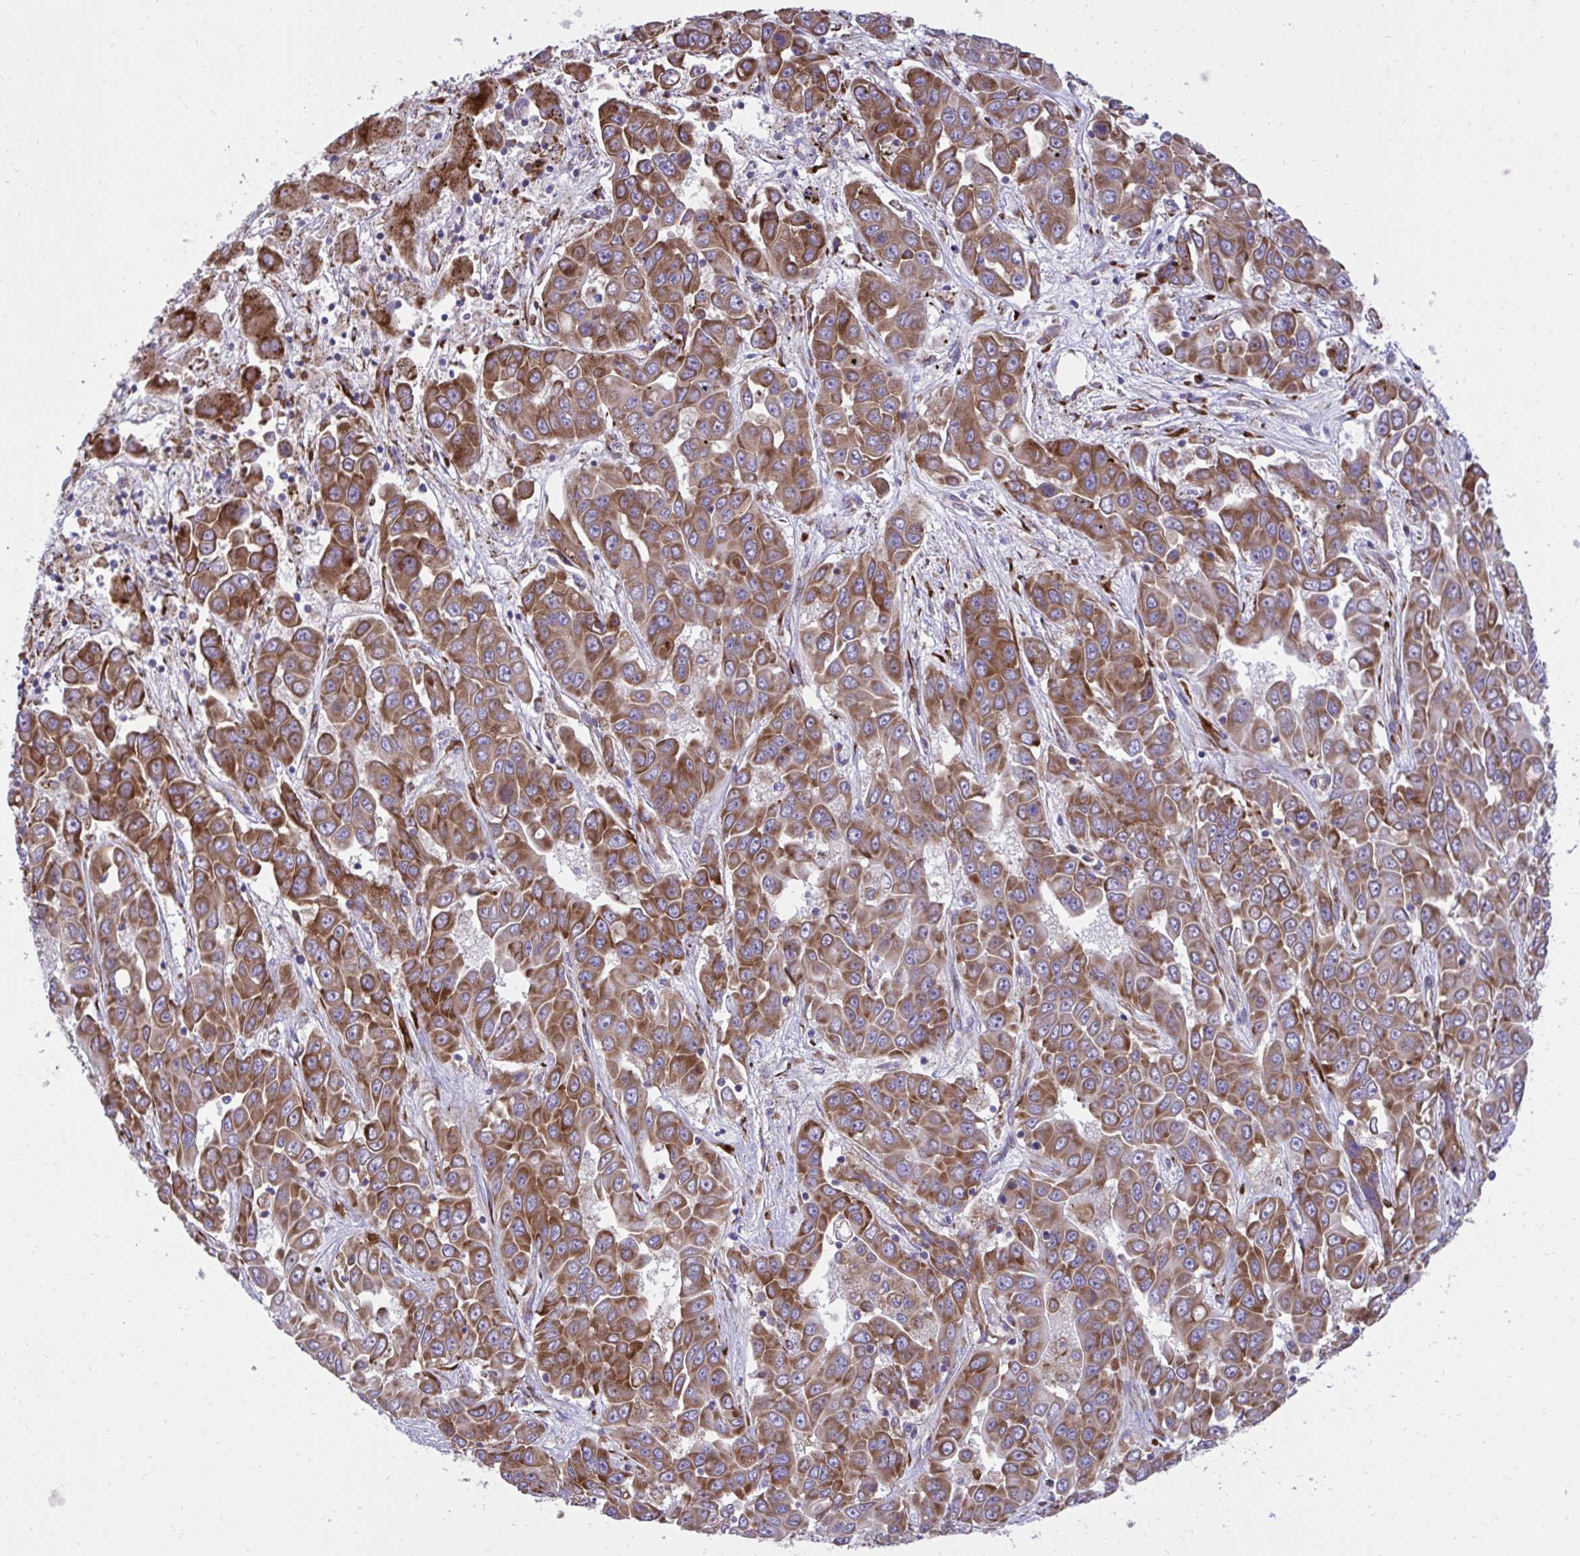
{"staining": {"intensity": "strong", "quantity": ">75%", "location": "cytoplasmic/membranous"}, "tissue": "liver cancer", "cell_type": "Tumor cells", "image_type": "cancer", "snomed": [{"axis": "morphology", "description": "Cholangiocarcinoma"}, {"axis": "topography", "description": "Liver"}], "caption": "Immunohistochemical staining of liver cancer (cholangiocarcinoma) reveals high levels of strong cytoplasmic/membranous protein expression in about >75% of tumor cells. (brown staining indicates protein expression, while blue staining denotes nuclei).", "gene": "RPS15", "patient": {"sex": "female", "age": 52}}